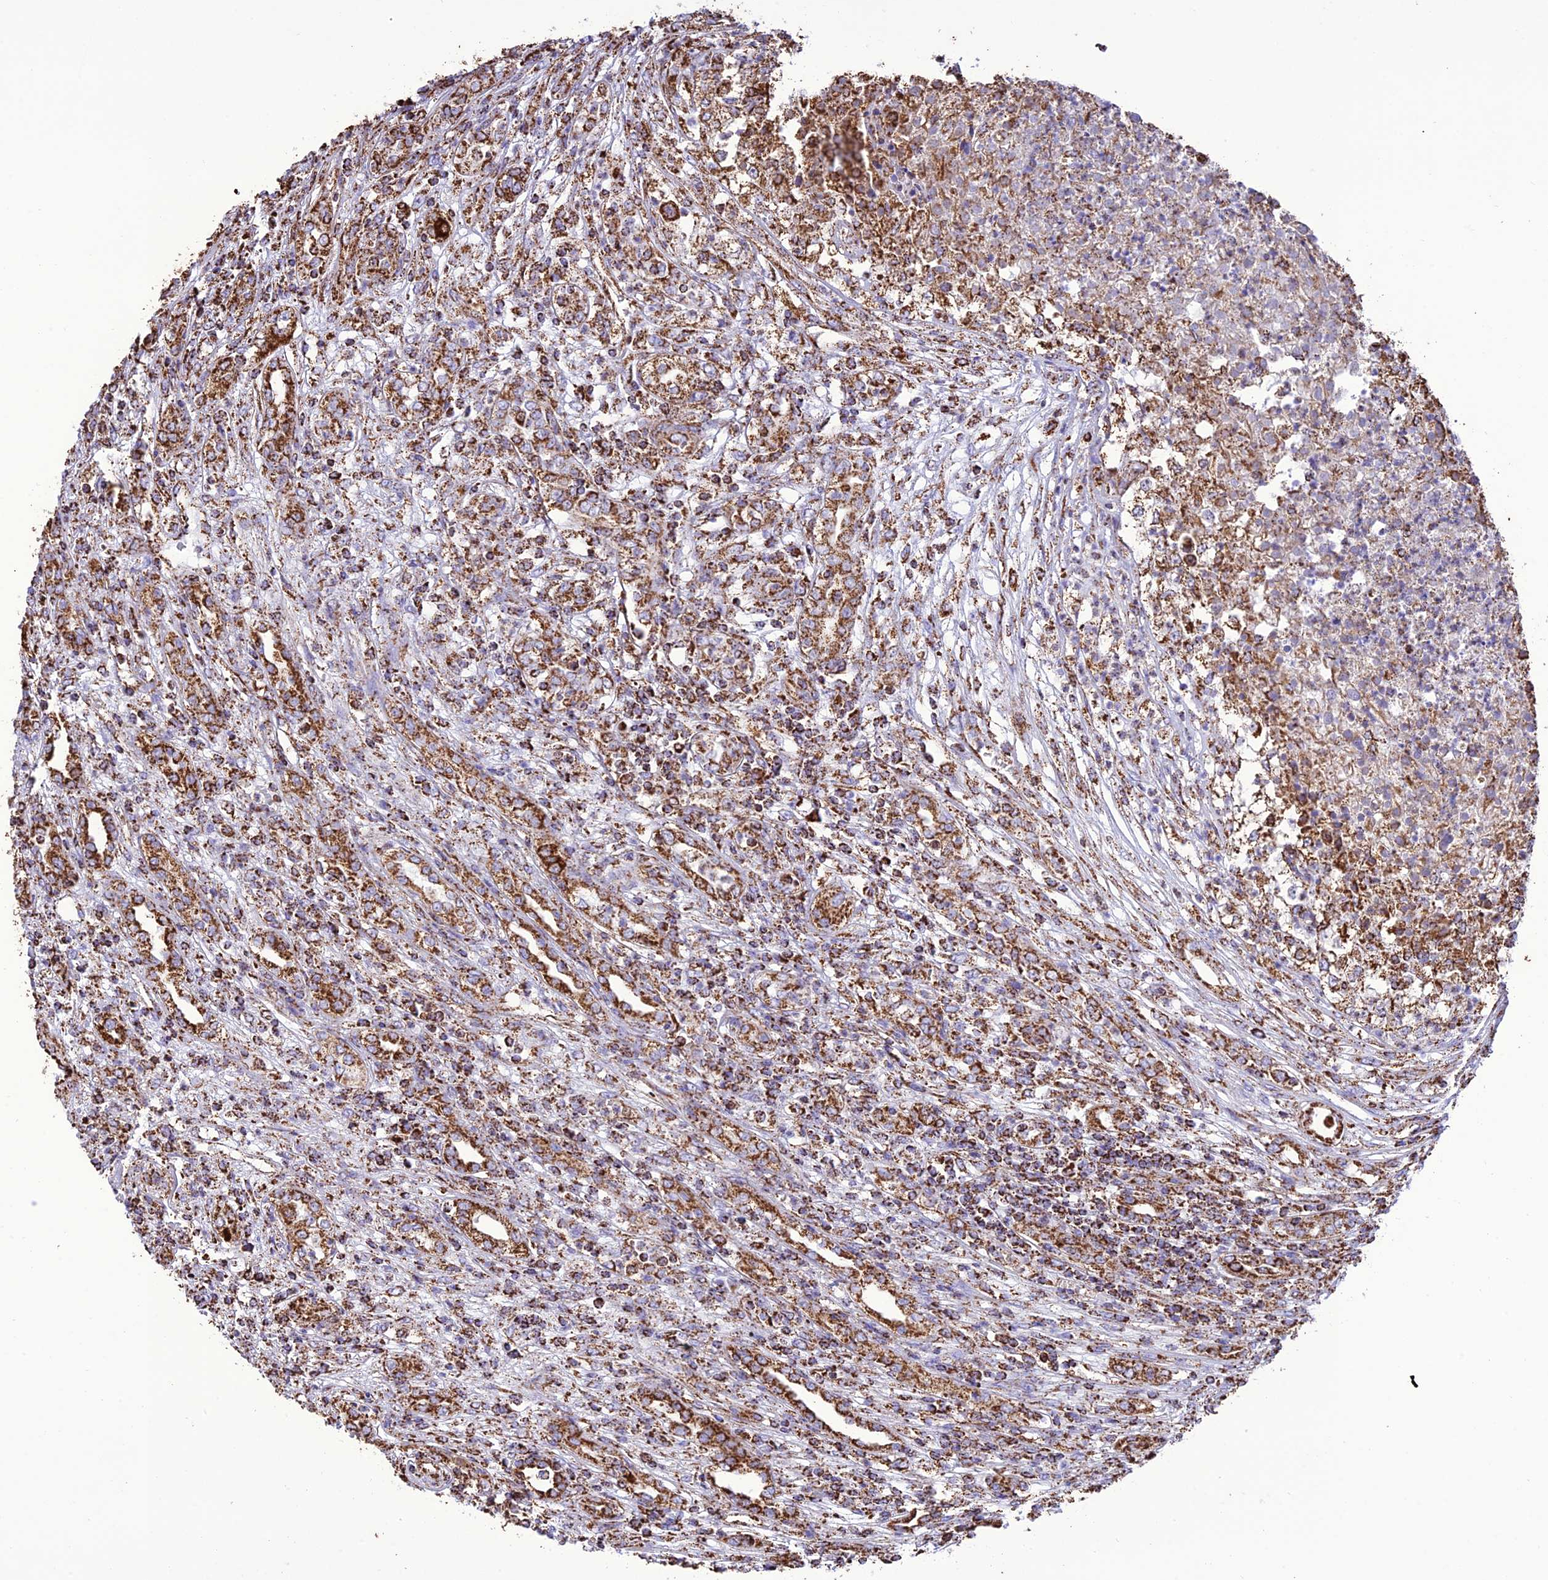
{"staining": {"intensity": "strong", "quantity": ">75%", "location": "cytoplasmic/membranous"}, "tissue": "renal cancer", "cell_type": "Tumor cells", "image_type": "cancer", "snomed": [{"axis": "morphology", "description": "Adenocarcinoma, NOS"}, {"axis": "topography", "description": "Kidney"}], "caption": "A histopathology image showing strong cytoplasmic/membranous staining in approximately >75% of tumor cells in renal adenocarcinoma, as visualized by brown immunohistochemical staining.", "gene": "NDUFAF1", "patient": {"sex": "female", "age": 54}}